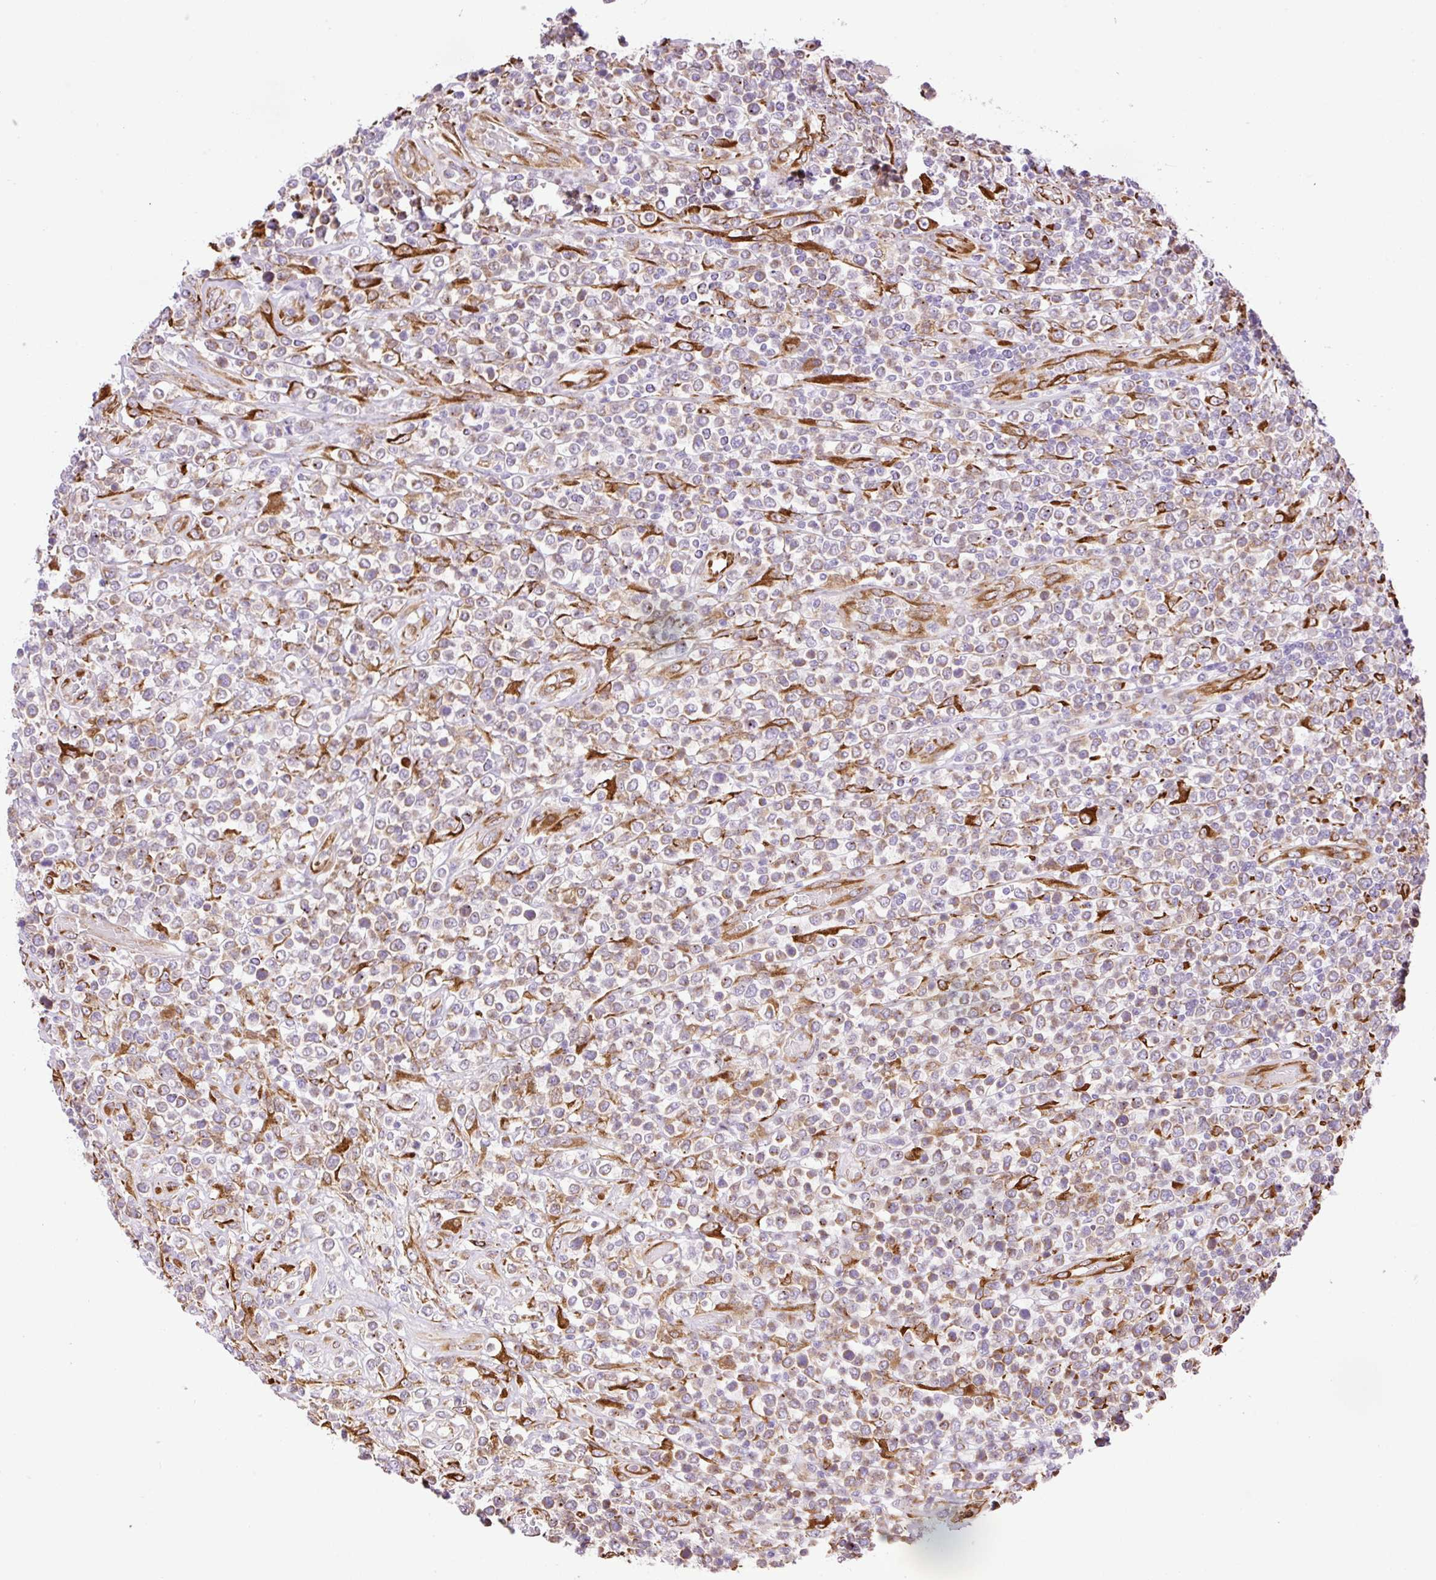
{"staining": {"intensity": "weak", "quantity": "25%-75%", "location": "cytoplasmic/membranous"}, "tissue": "lymphoma", "cell_type": "Tumor cells", "image_type": "cancer", "snomed": [{"axis": "morphology", "description": "Malignant lymphoma, non-Hodgkin's type, High grade"}, {"axis": "topography", "description": "Soft tissue"}], "caption": "Weak cytoplasmic/membranous protein staining is seen in approximately 25%-75% of tumor cells in lymphoma.", "gene": "RAB30", "patient": {"sex": "female", "age": 56}}